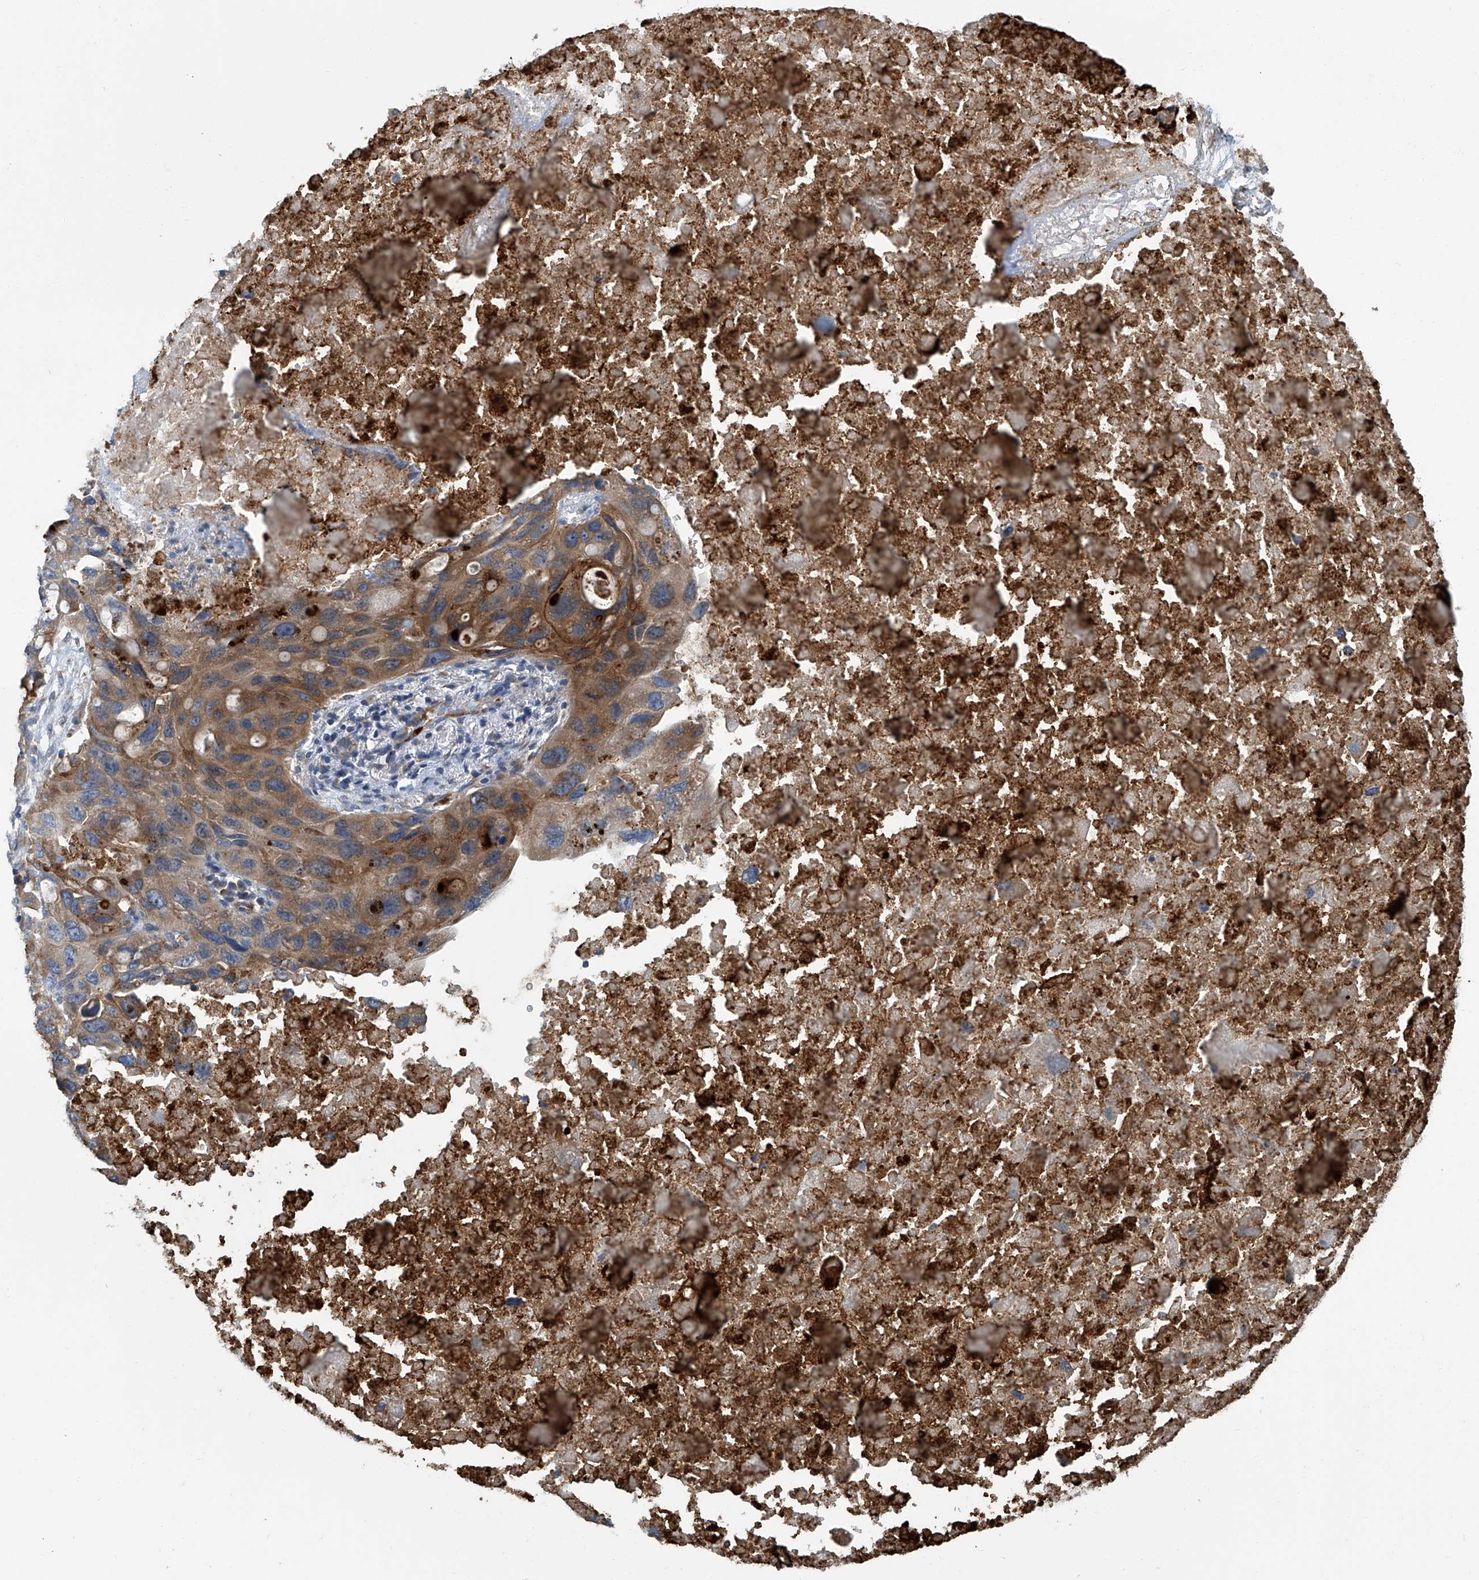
{"staining": {"intensity": "moderate", "quantity": ">75%", "location": "cytoplasmic/membranous"}, "tissue": "lung cancer", "cell_type": "Tumor cells", "image_type": "cancer", "snomed": [{"axis": "morphology", "description": "Squamous cell carcinoma, NOS"}, {"axis": "topography", "description": "Lung"}], "caption": "Immunohistochemistry histopathology image of neoplastic tissue: human lung cancer stained using IHC displays medium levels of moderate protein expression localized specifically in the cytoplasmic/membranous of tumor cells, appearing as a cytoplasmic/membranous brown color.", "gene": "FAM167A", "patient": {"sex": "female", "age": 73}}